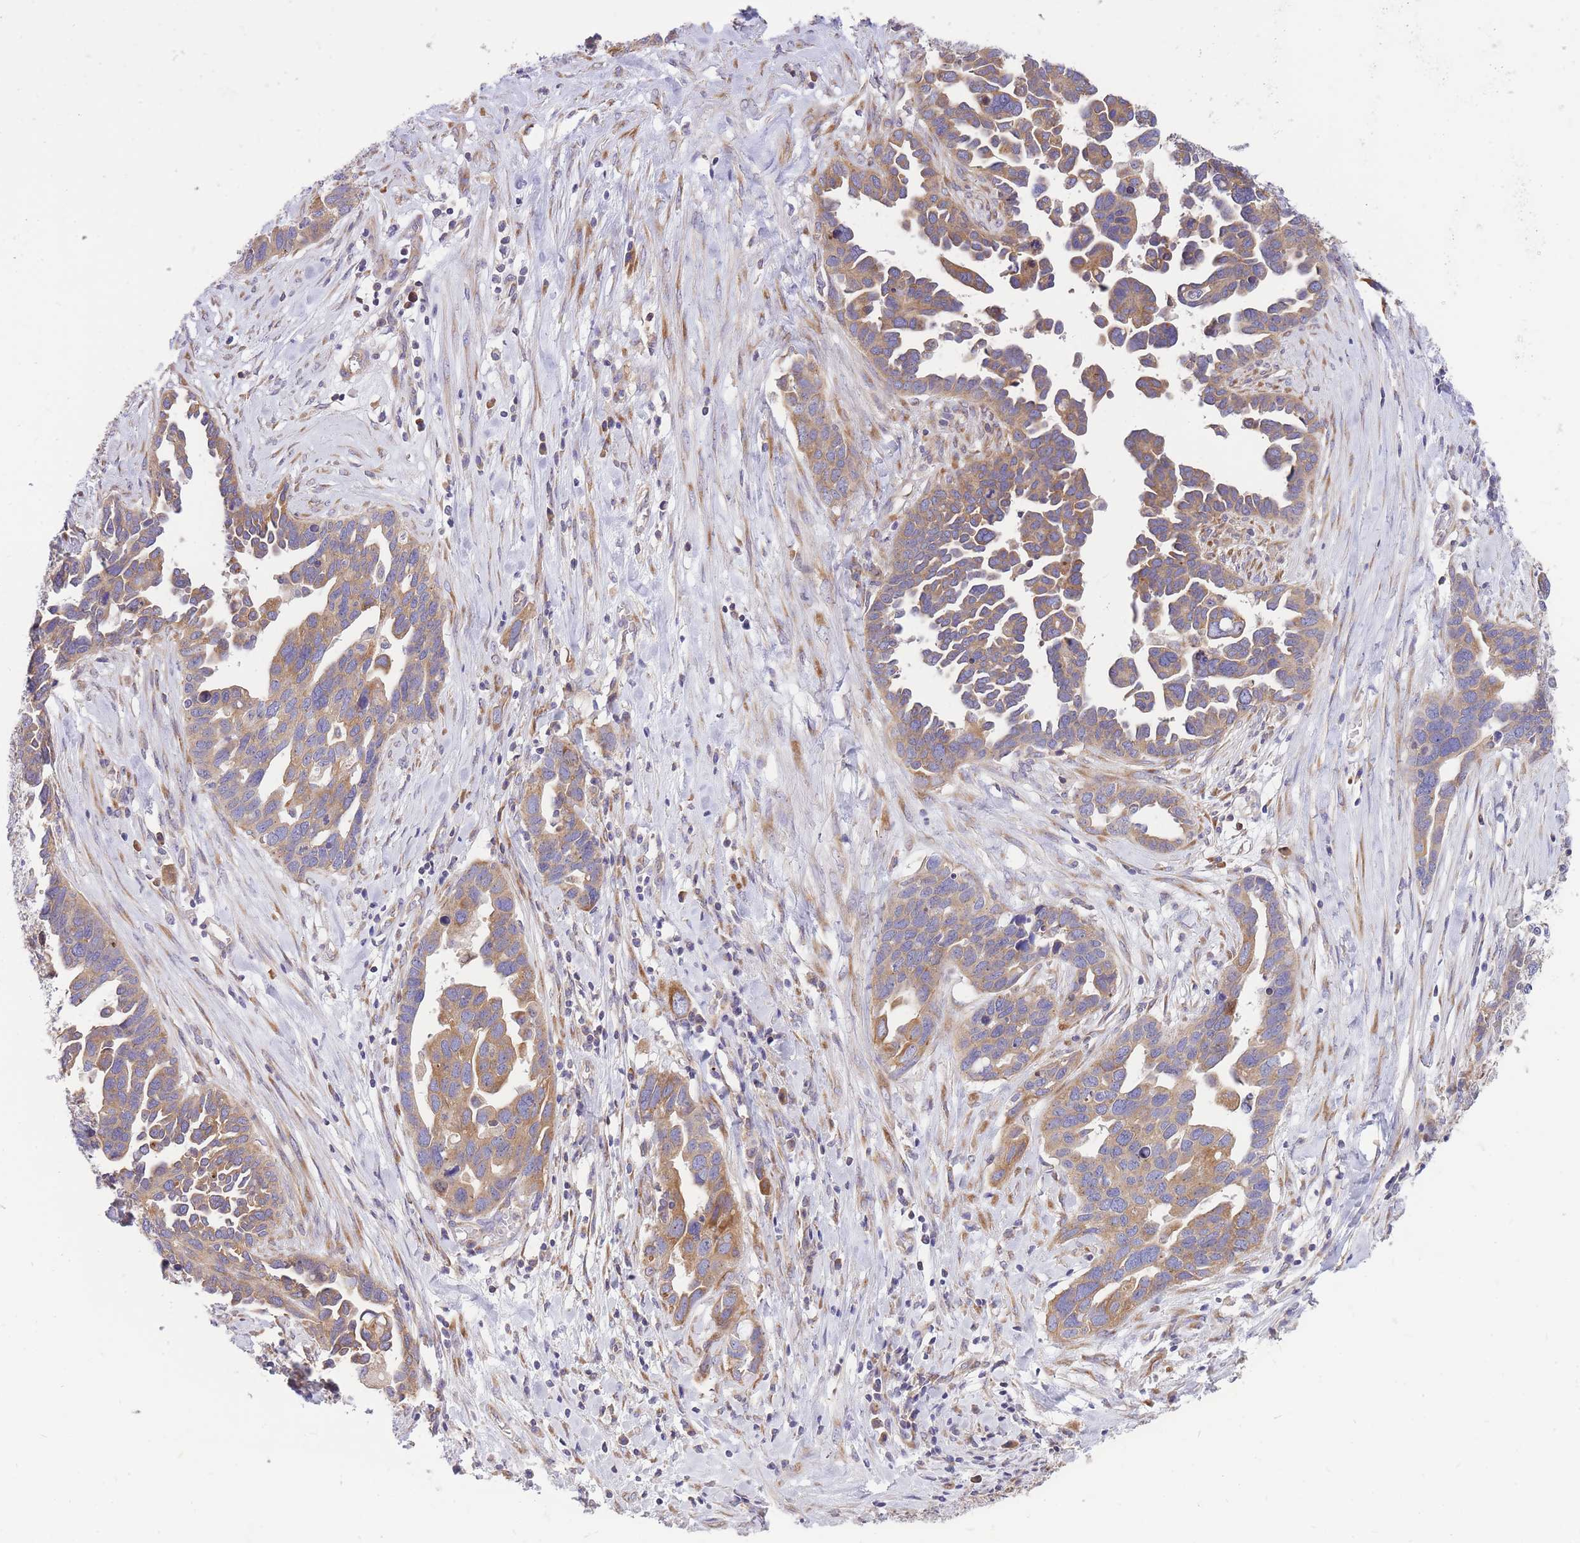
{"staining": {"intensity": "weak", "quantity": ">75%", "location": "cytoplasmic/membranous"}, "tissue": "ovarian cancer", "cell_type": "Tumor cells", "image_type": "cancer", "snomed": [{"axis": "morphology", "description": "Cystadenocarcinoma, serous, NOS"}, {"axis": "topography", "description": "Ovary"}], "caption": "Immunohistochemical staining of human ovarian cancer (serous cystadenocarcinoma) demonstrates weak cytoplasmic/membranous protein positivity in about >75% of tumor cells. Nuclei are stained in blue.", "gene": "GBP7", "patient": {"sex": "female", "age": 54}}